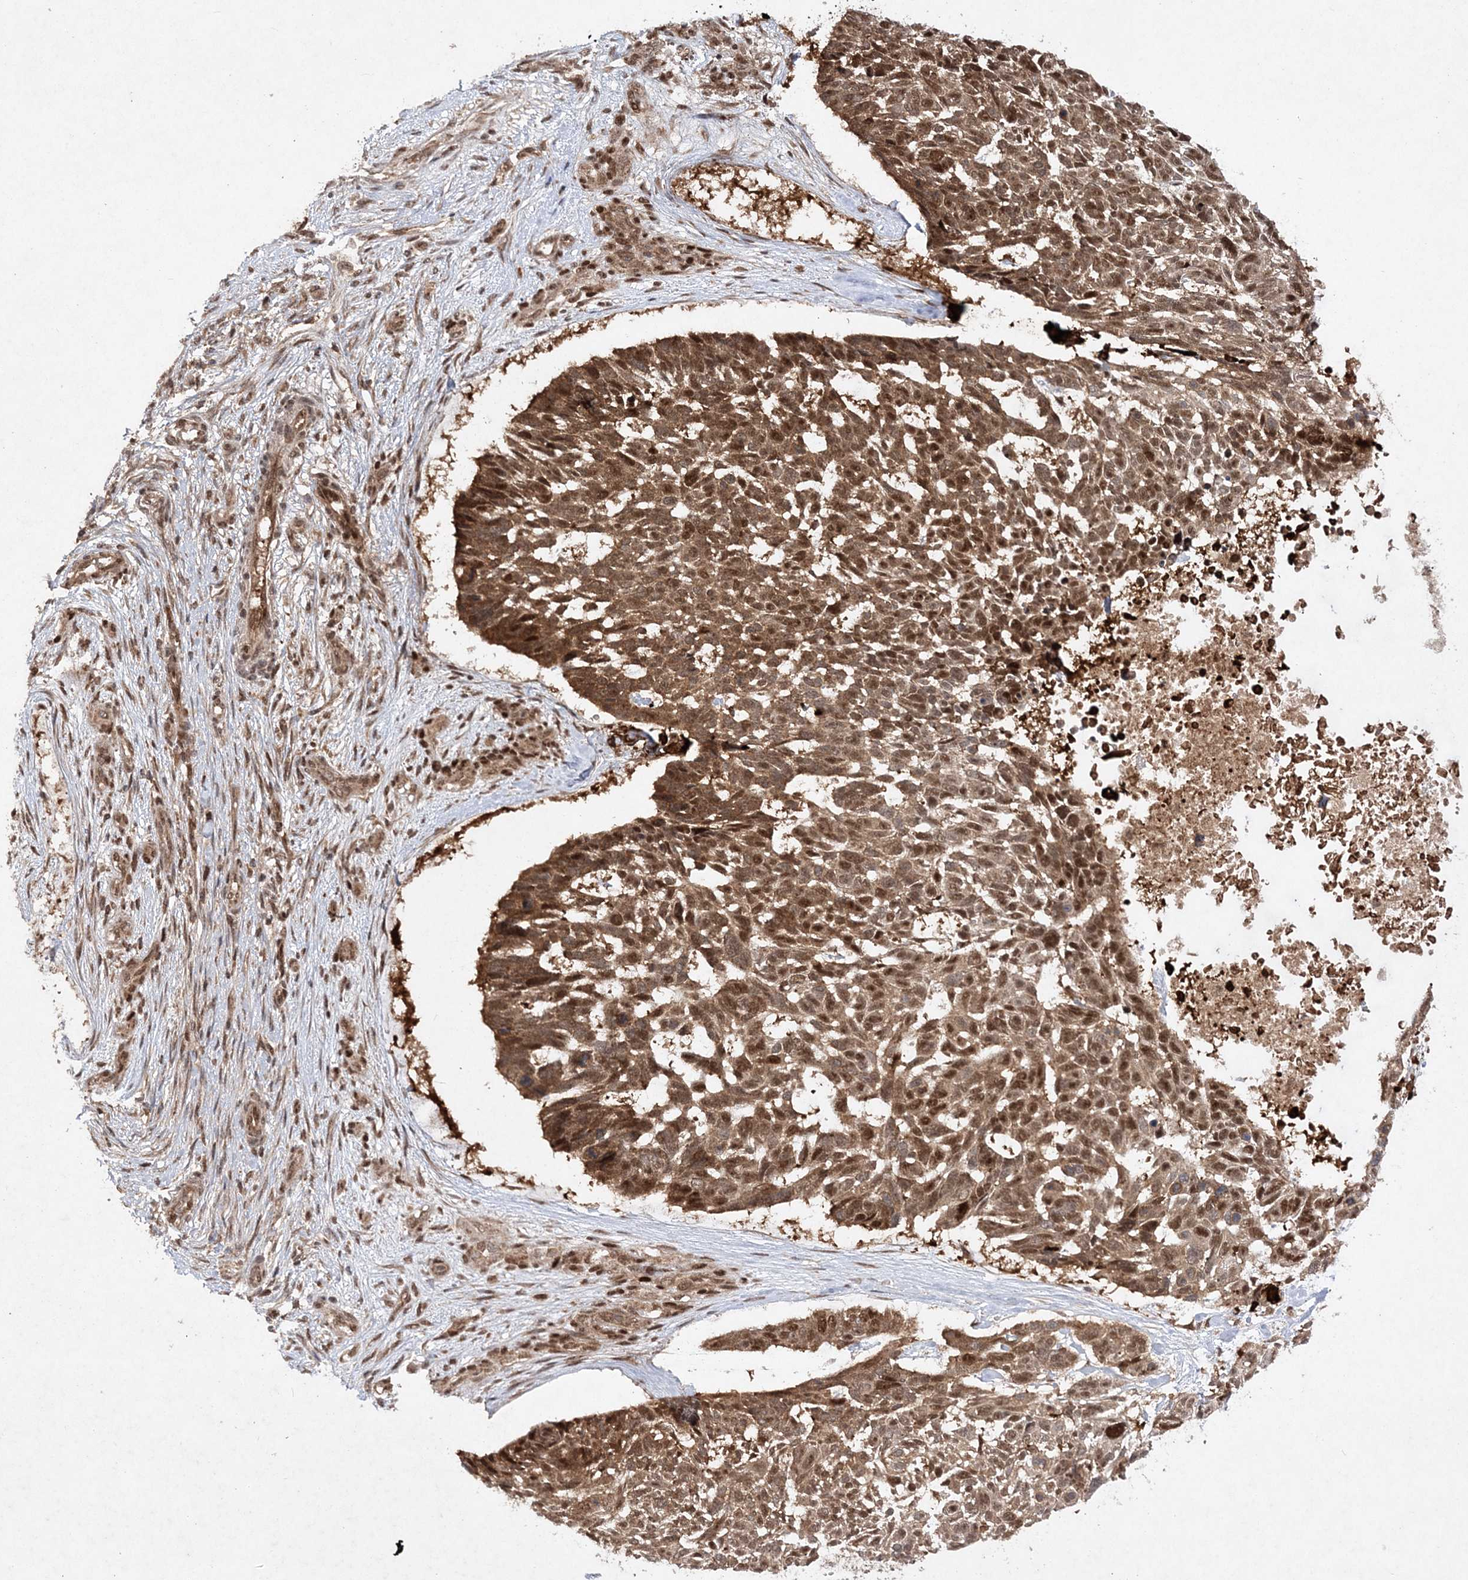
{"staining": {"intensity": "moderate", "quantity": ">75%", "location": "cytoplasmic/membranous,nuclear"}, "tissue": "skin cancer", "cell_type": "Tumor cells", "image_type": "cancer", "snomed": [{"axis": "morphology", "description": "Basal cell carcinoma"}, {"axis": "topography", "description": "Skin"}], "caption": "Tumor cells exhibit moderate cytoplasmic/membranous and nuclear staining in about >75% of cells in basal cell carcinoma (skin). The staining was performed using DAB (3,3'-diaminobenzidine) to visualize the protein expression in brown, while the nuclei were stained in blue with hematoxylin (Magnification: 20x).", "gene": "NIF3L1", "patient": {"sex": "male", "age": 88}}